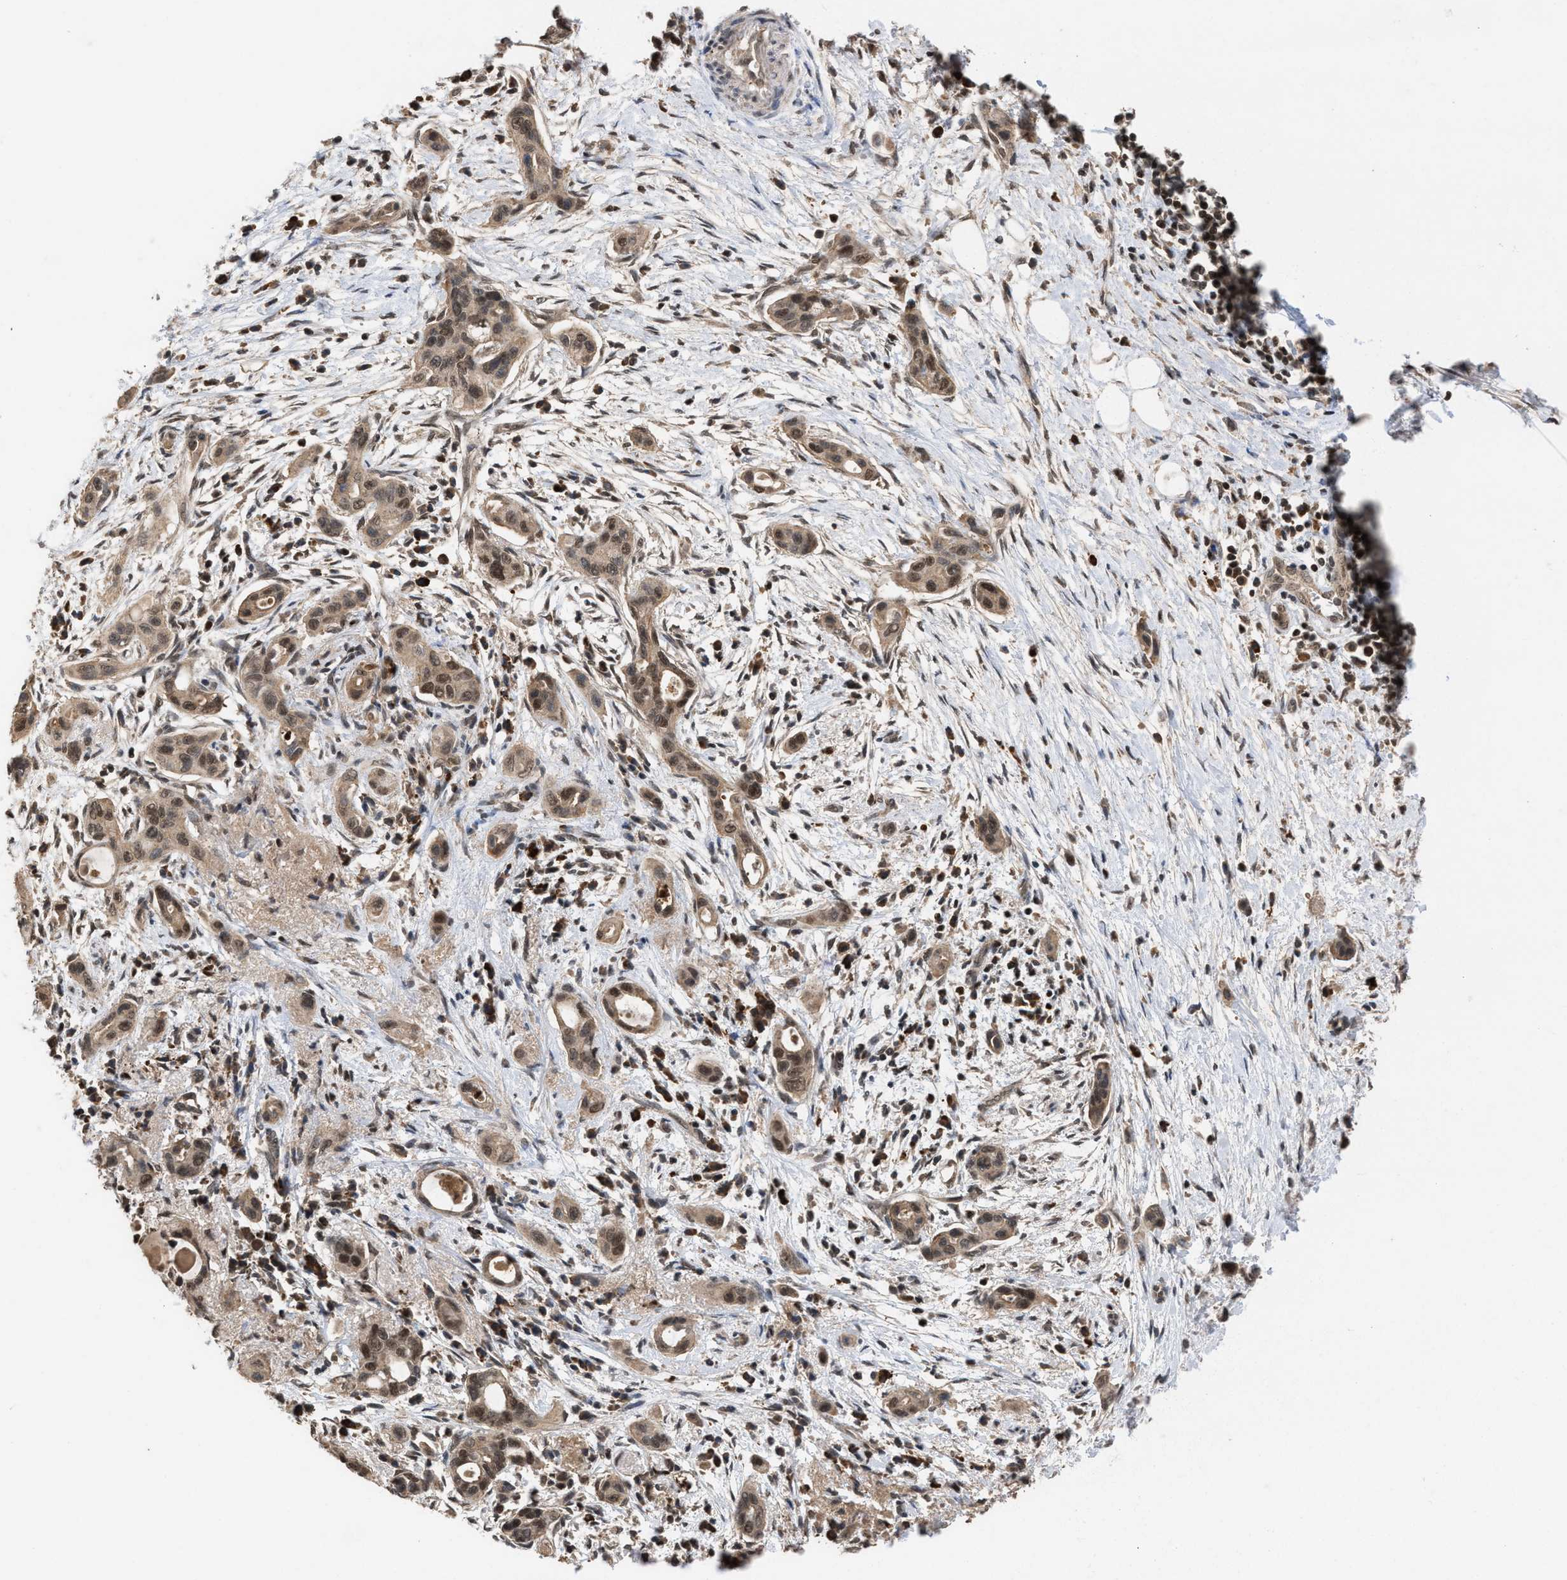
{"staining": {"intensity": "moderate", "quantity": ">75%", "location": "cytoplasmic/membranous,nuclear"}, "tissue": "pancreatic cancer", "cell_type": "Tumor cells", "image_type": "cancer", "snomed": [{"axis": "morphology", "description": "Adenocarcinoma, NOS"}, {"axis": "topography", "description": "Pancreas"}], "caption": "Adenocarcinoma (pancreatic) stained for a protein demonstrates moderate cytoplasmic/membranous and nuclear positivity in tumor cells.", "gene": "C9orf78", "patient": {"sex": "male", "age": 59}}